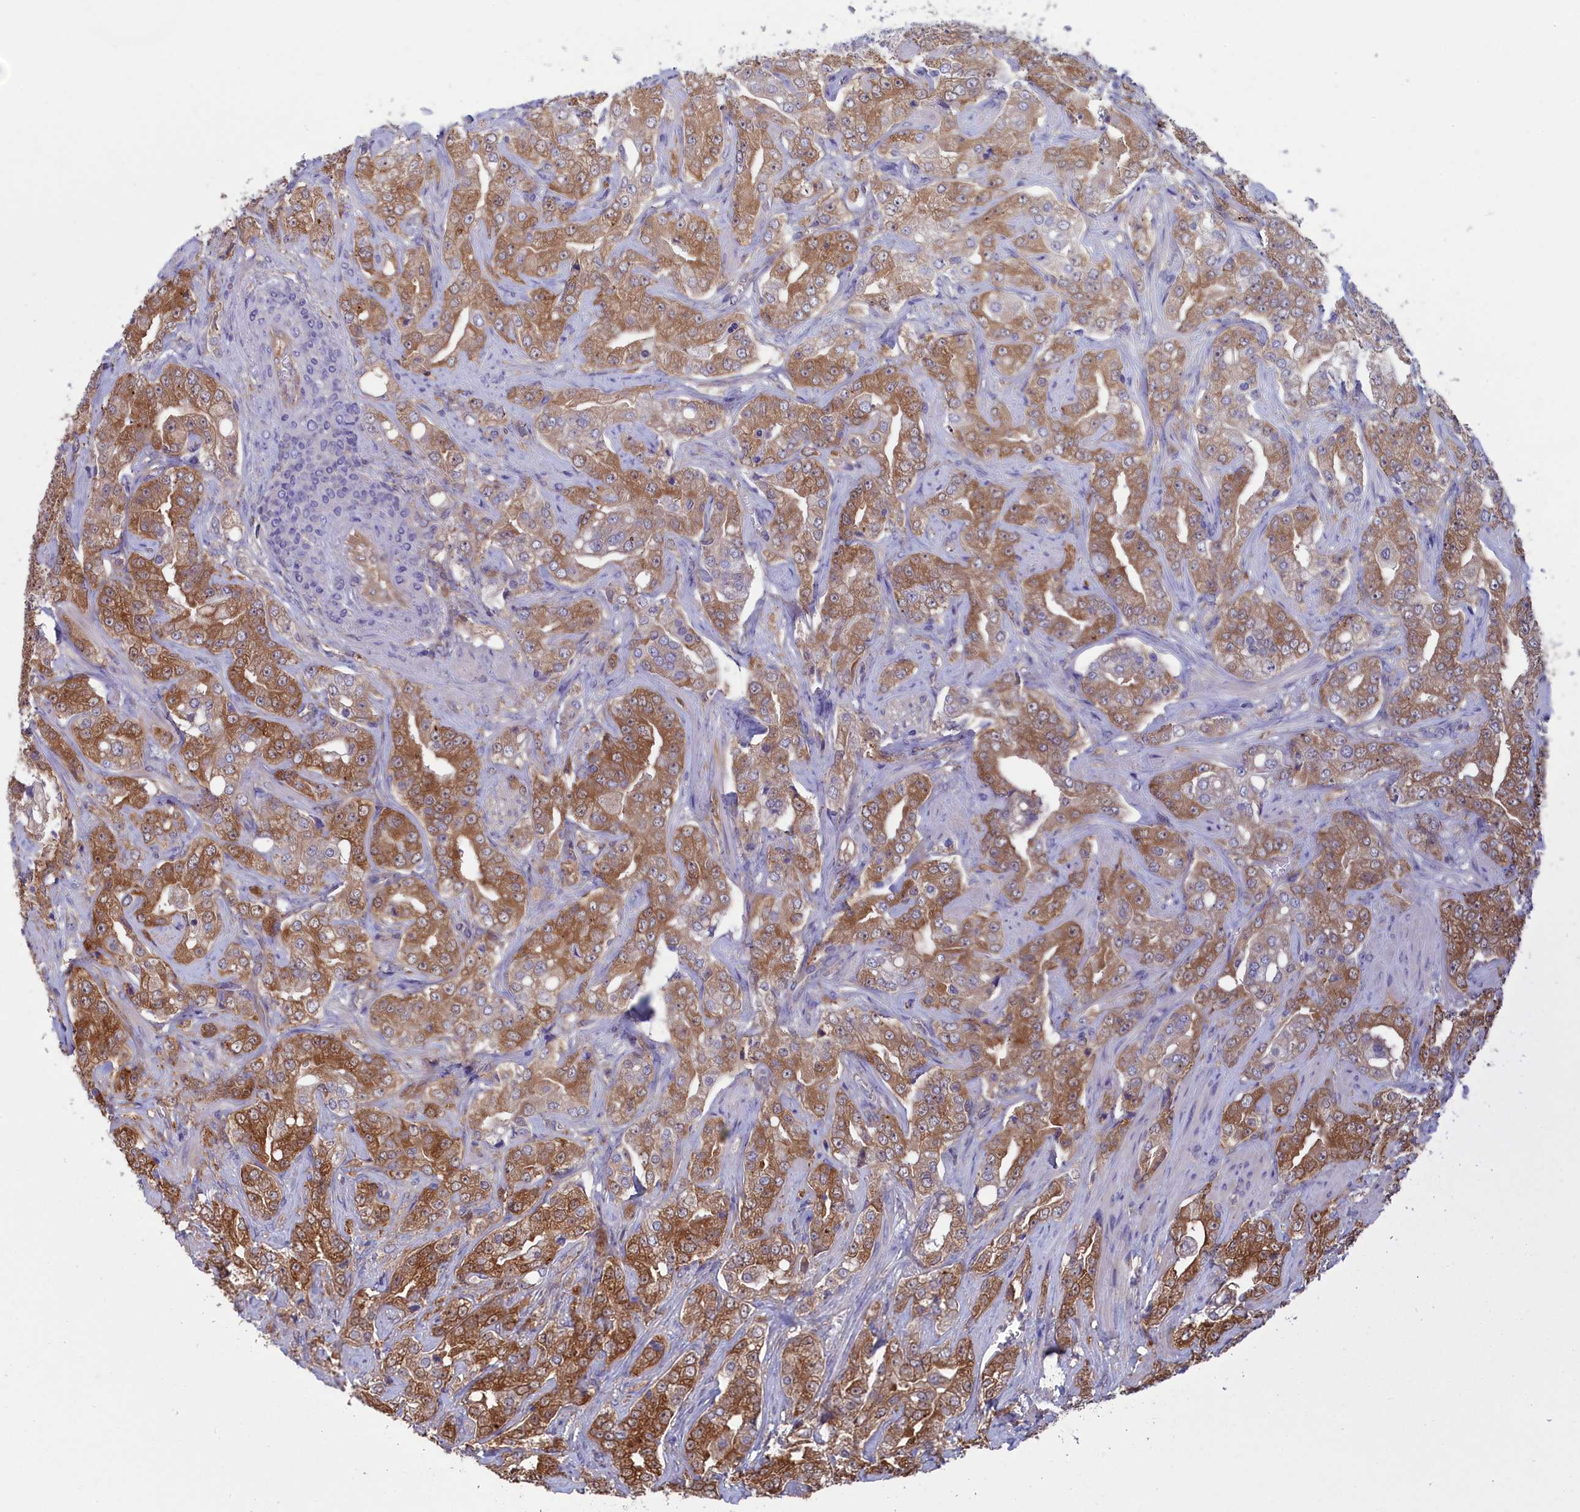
{"staining": {"intensity": "moderate", "quantity": ">75%", "location": "cytoplasmic/membranous"}, "tissue": "prostate cancer", "cell_type": "Tumor cells", "image_type": "cancer", "snomed": [{"axis": "morphology", "description": "Adenocarcinoma, Low grade"}, {"axis": "topography", "description": "Prostate"}], "caption": "Tumor cells display moderate cytoplasmic/membranous staining in approximately >75% of cells in prostate cancer (adenocarcinoma (low-grade)).", "gene": "SYNDIG1L", "patient": {"sex": "male", "age": 67}}